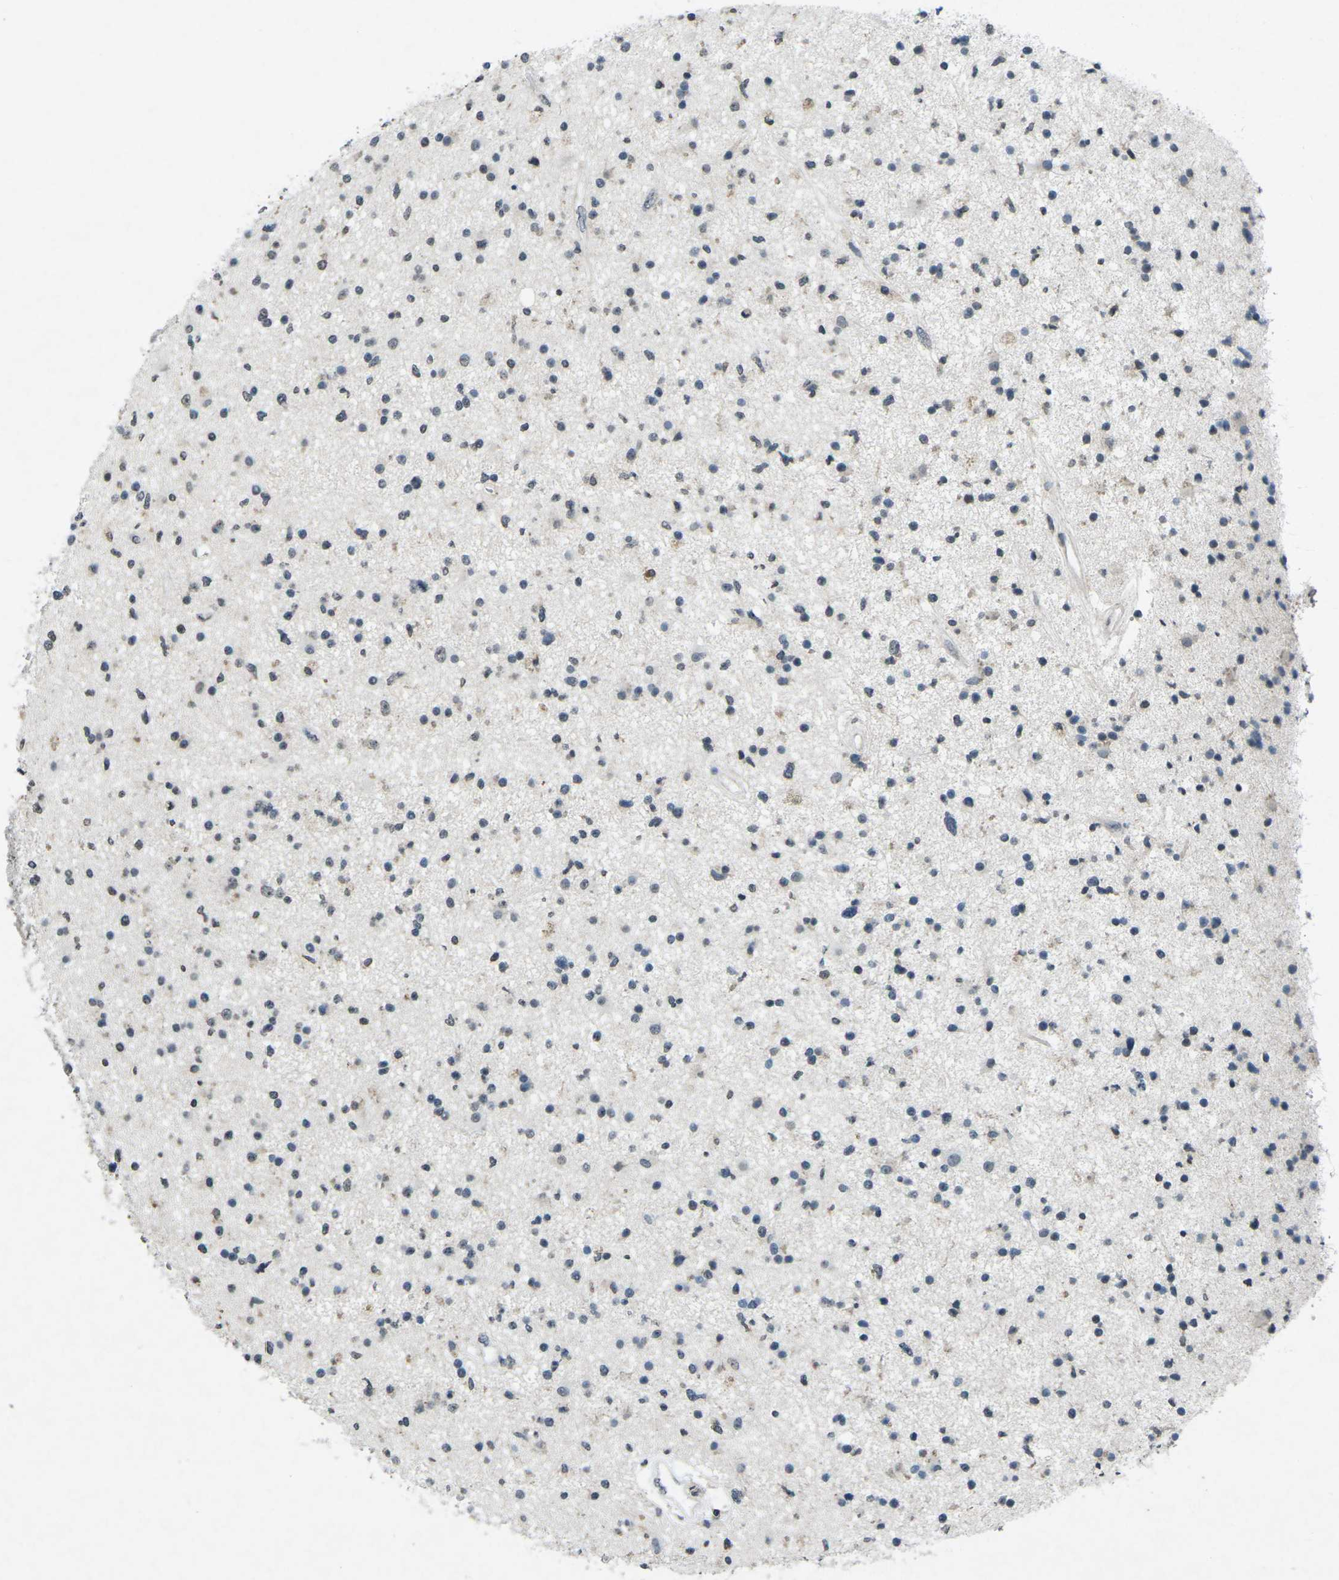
{"staining": {"intensity": "negative", "quantity": "none", "location": "none"}, "tissue": "glioma", "cell_type": "Tumor cells", "image_type": "cancer", "snomed": [{"axis": "morphology", "description": "Glioma, malignant, High grade"}, {"axis": "topography", "description": "Brain"}], "caption": "A photomicrograph of glioma stained for a protein reveals no brown staining in tumor cells.", "gene": "TFR2", "patient": {"sex": "male", "age": 33}}